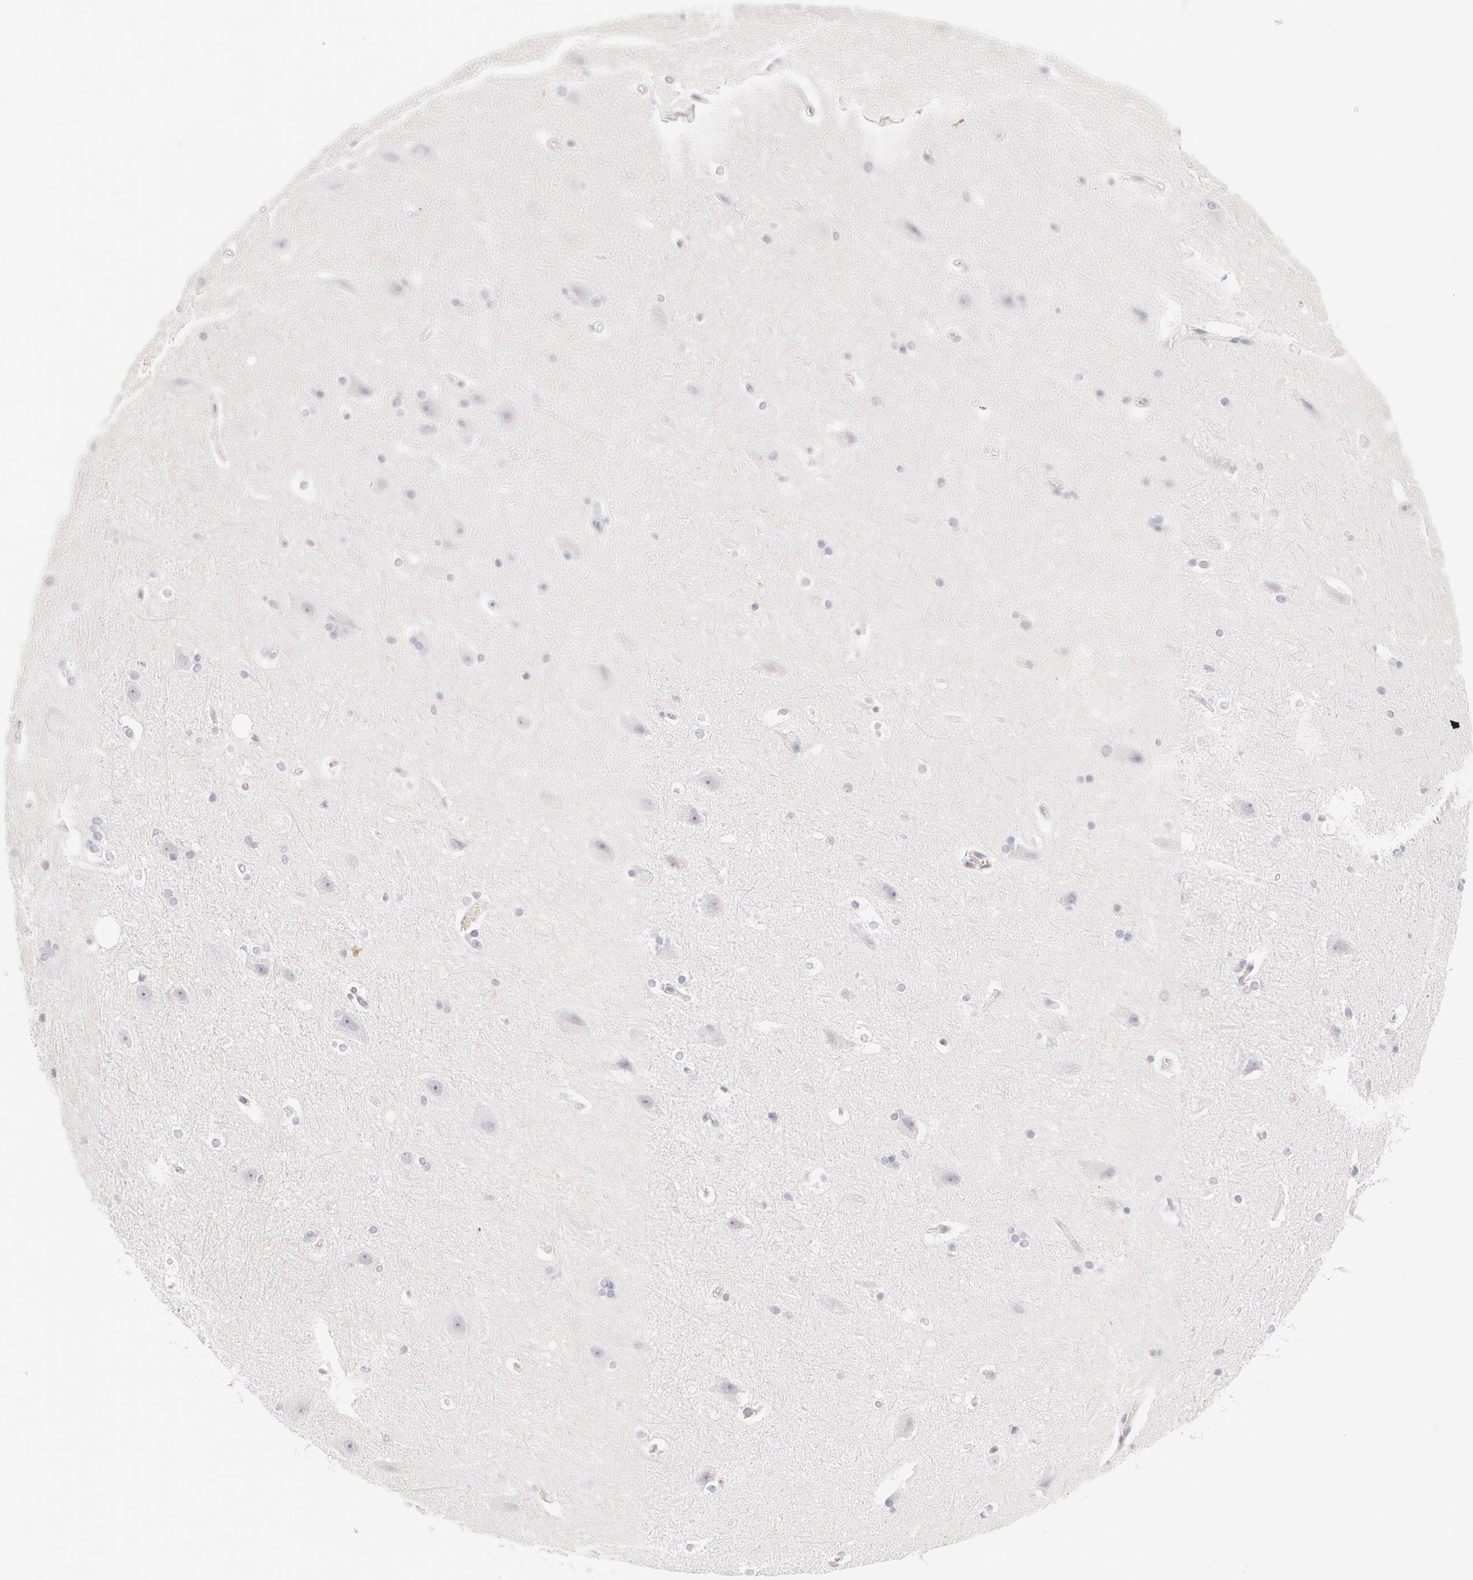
{"staining": {"intensity": "negative", "quantity": "none", "location": "none"}, "tissue": "hippocampus", "cell_type": "Glial cells", "image_type": "normal", "snomed": [{"axis": "morphology", "description": "Normal tissue, NOS"}, {"axis": "topography", "description": "Hippocampus"}], "caption": "Glial cells are negative for brown protein staining in benign hippocampus. (Immunohistochemistry, brightfield microscopy, high magnification).", "gene": "KRT8", "patient": {"sex": "female", "age": 19}}